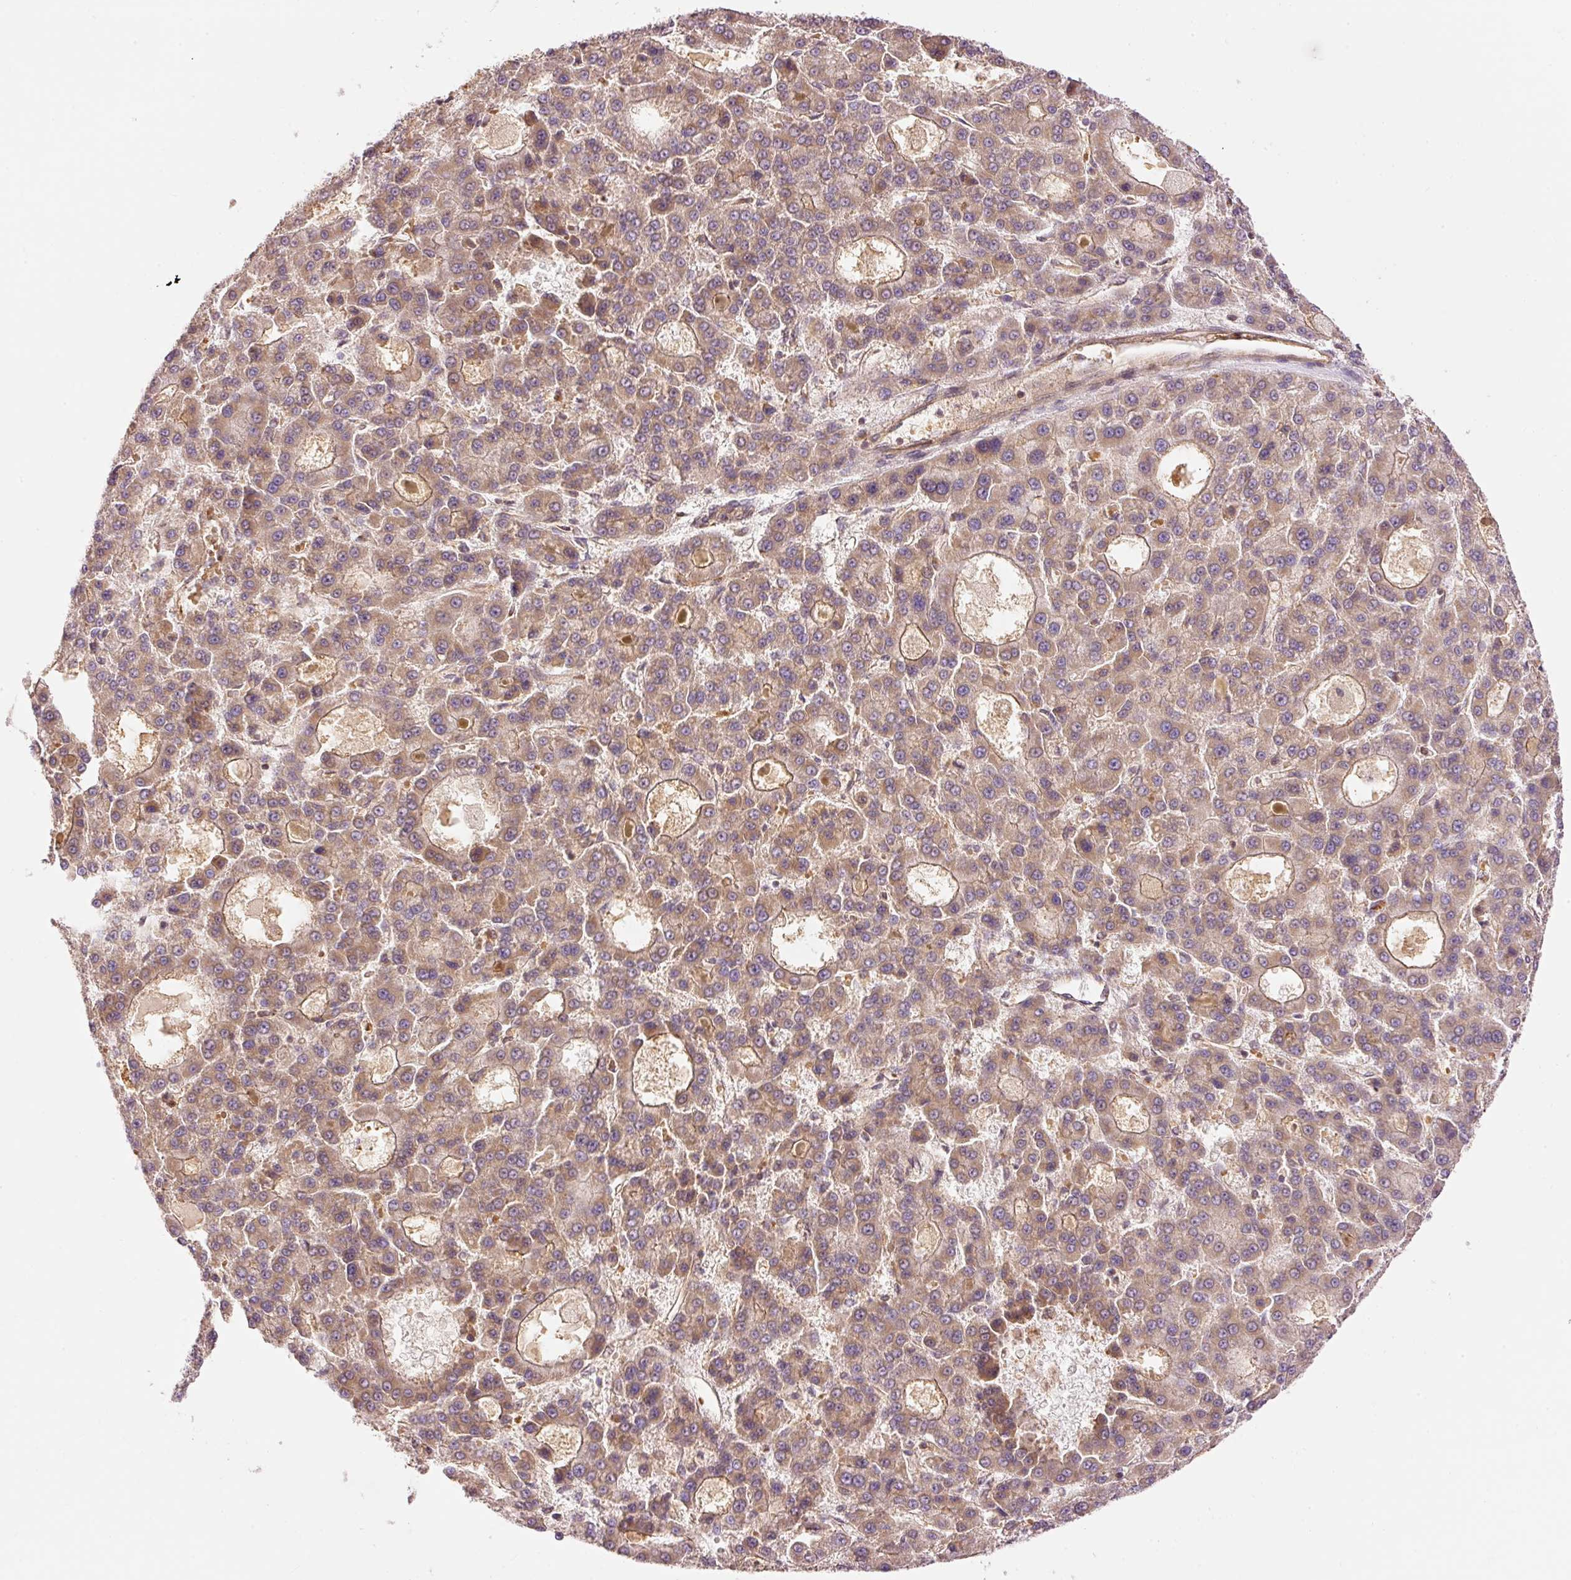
{"staining": {"intensity": "moderate", "quantity": "25%-75%", "location": "cytoplasmic/membranous"}, "tissue": "liver cancer", "cell_type": "Tumor cells", "image_type": "cancer", "snomed": [{"axis": "morphology", "description": "Carcinoma, Hepatocellular, NOS"}, {"axis": "topography", "description": "Liver"}], "caption": "Tumor cells demonstrate medium levels of moderate cytoplasmic/membranous staining in about 25%-75% of cells in human liver hepatocellular carcinoma. Ihc stains the protein of interest in brown and the nuclei are stained blue.", "gene": "ADCY4", "patient": {"sex": "male", "age": 70}}